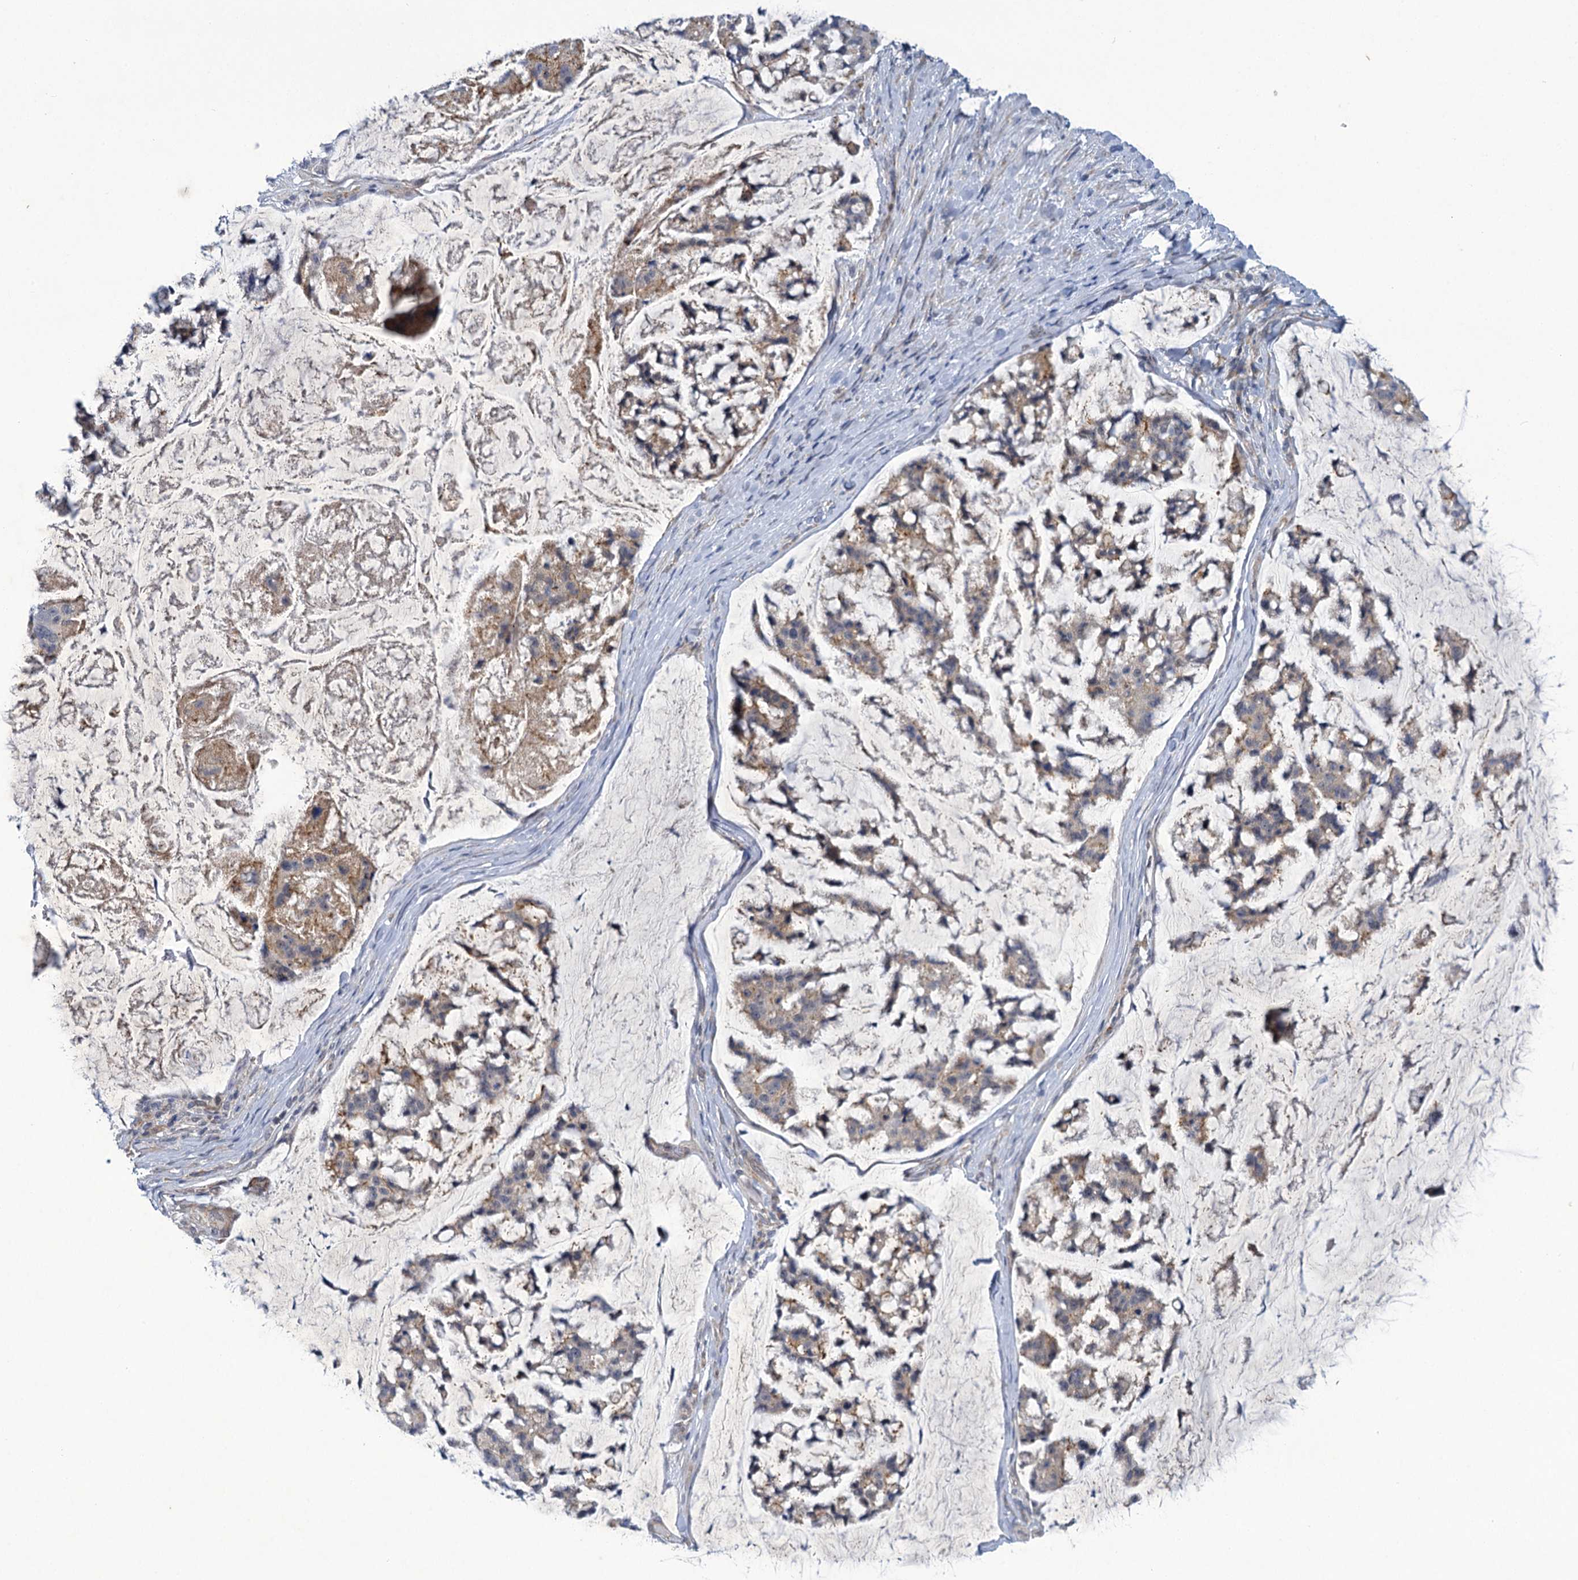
{"staining": {"intensity": "weak", "quantity": "<25%", "location": "cytoplasmic/membranous"}, "tissue": "stomach cancer", "cell_type": "Tumor cells", "image_type": "cancer", "snomed": [{"axis": "morphology", "description": "Adenocarcinoma, NOS"}, {"axis": "topography", "description": "Stomach, lower"}], "caption": "This is a histopathology image of immunohistochemistry (IHC) staining of stomach cancer (adenocarcinoma), which shows no positivity in tumor cells.", "gene": "MBLAC2", "patient": {"sex": "male", "age": 67}}